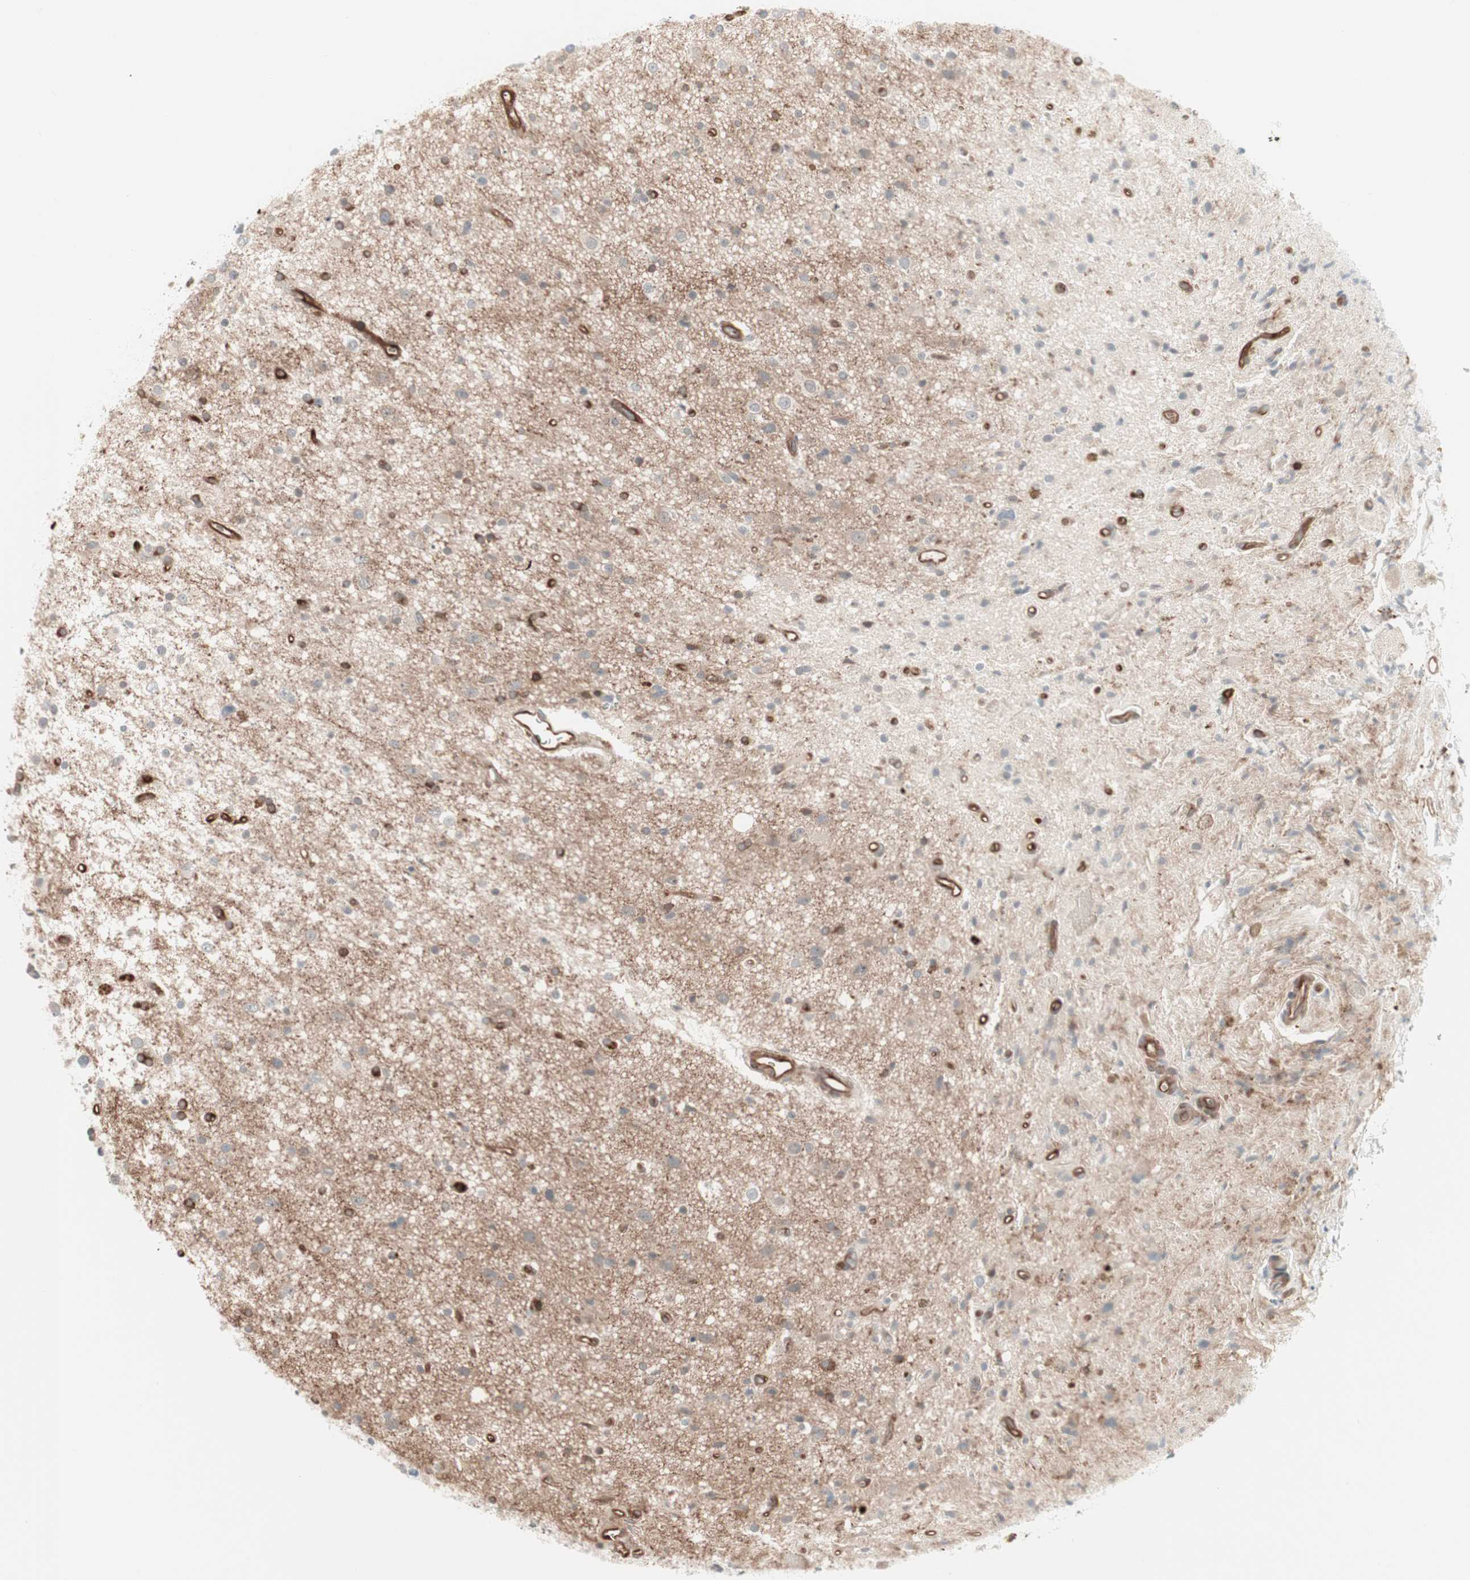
{"staining": {"intensity": "weak", "quantity": "<25%", "location": "cytoplasmic/membranous"}, "tissue": "glioma", "cell_type": "Tumor cells", "image_type": "cancer", "snomed": [{"axis": "morphology", "description": "Glioma, malignant, High grade"}, {"axis": "topography", "description": "Brain"}], "caption": "Malignant glioma (high-grade) was stained to show a protein in brown. There is no significant positivity in tumor cells. (Brightfield microscopy of DAB IHC at high magnification).", "gene": "TCP11L1", "patient": {"sex": "male", "age": 33}}